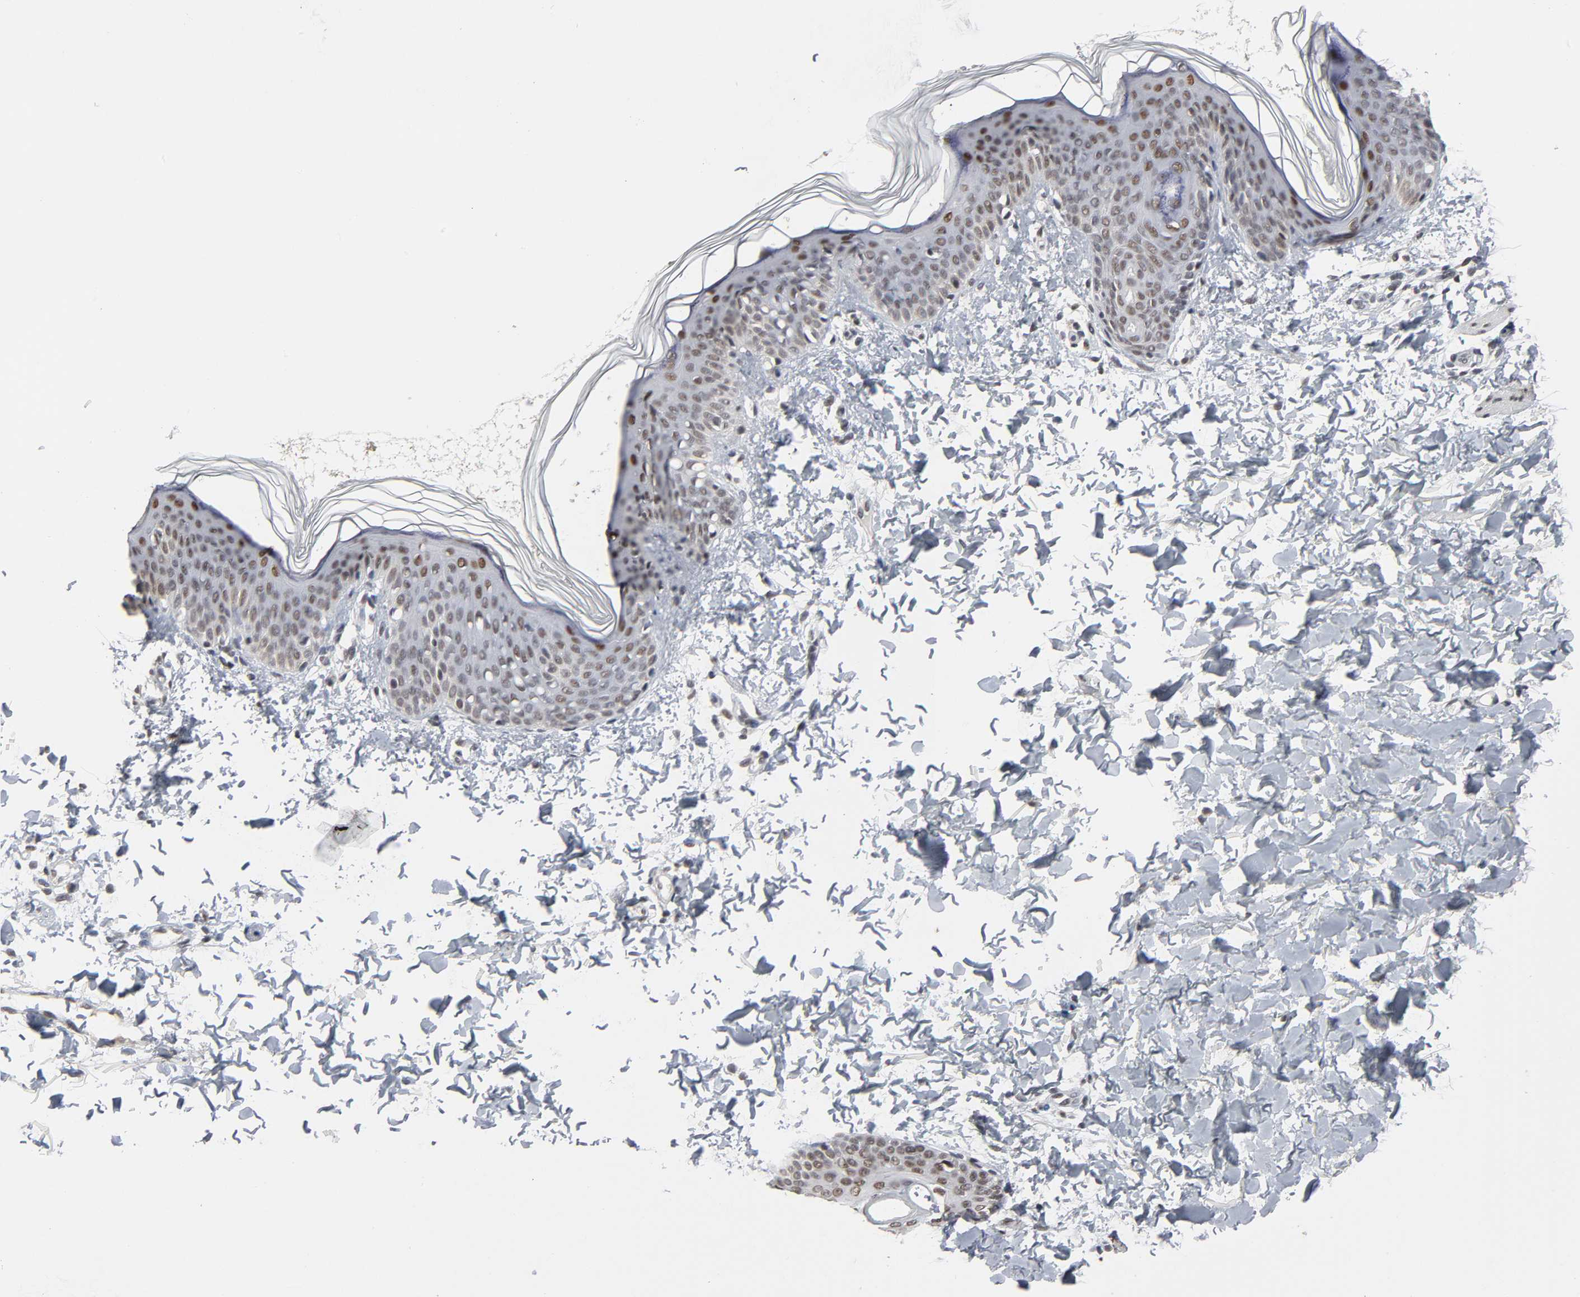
{"staining": {"intensity": "moderate", "quantity": ">75%", "location": "nuclear"}, "tissue": "skin", "cell_type": "Fibroblasts", "image_type": "normal", "snomed": [{"axis": "morphology", "description": "Normal tissue, NOS"}, {"axis": "topography", "description": "Skin"}], "caption": "IHC staining of normal skin, which displays medium levels of moderate nuclear positivity in approximately >75% of fibroblasts indicating moderate nuclear protein staining. The staining was performed using DAB (brown) for protein detection and nuclei were counterstained in hematoxylin (blue).", "gene": "TRIM33", "patient": {"sex": "female", "age": 4}}